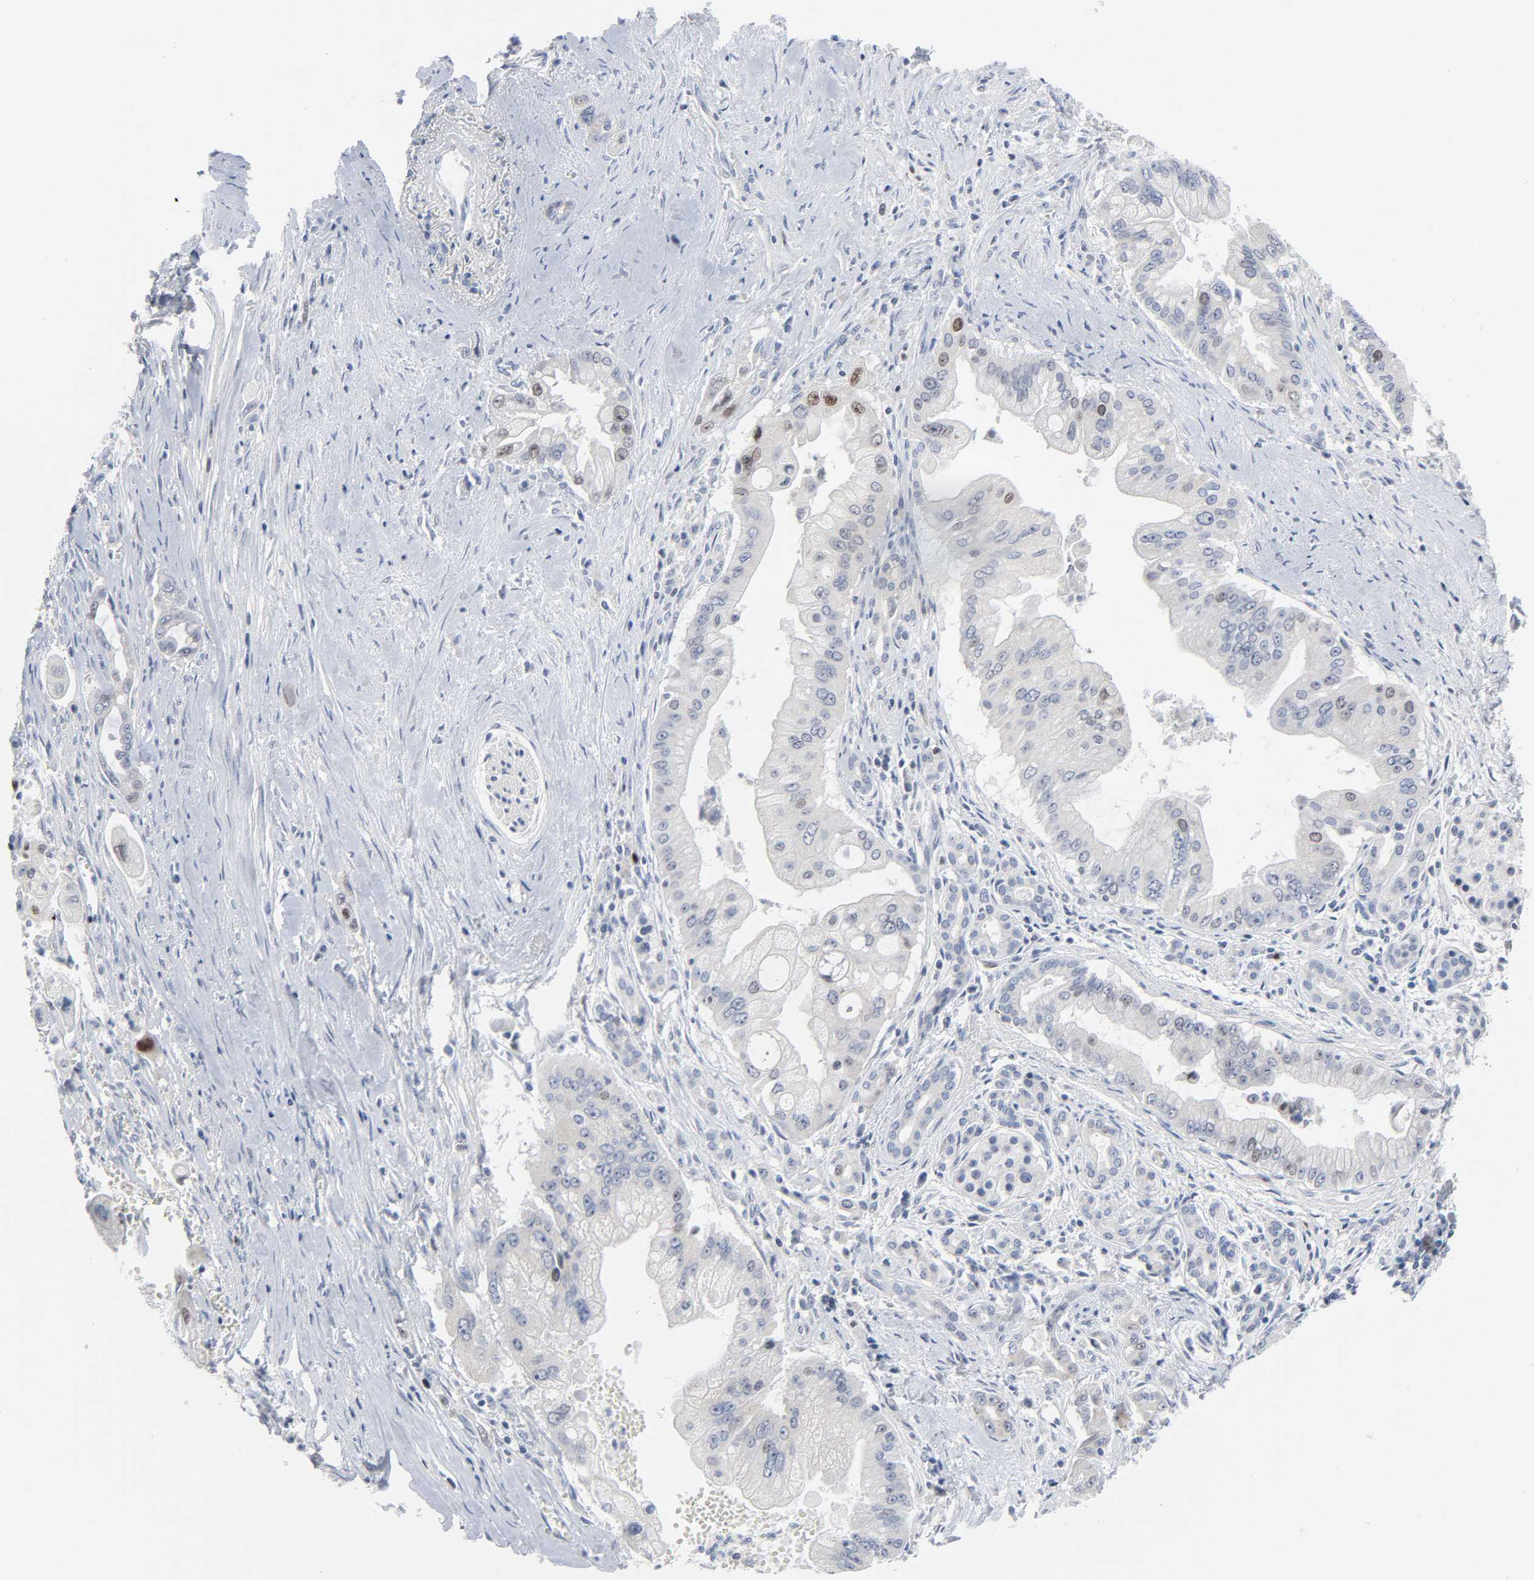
{"staining": {"intensity": "moderate", "quantity": "<25%", "location": "nuclear"}, "tissue": "pancreatic cancer", "cell_type": "Tumor cells", "image_type": "cancer", "snomed": [{"axis": "morphology", "description": "Adenocarcinoma, NOS"}, {"axis": "topography", "description": "Pancreas"}], "caption": "Protein staining of pancreatic cancer (adenocarcinoma) tissue demonstrates moderate nuclear positivity in approximately <25% of tumor cells.", "gene": "WEE1", "patient": {"sex": "male", "age": 59}}